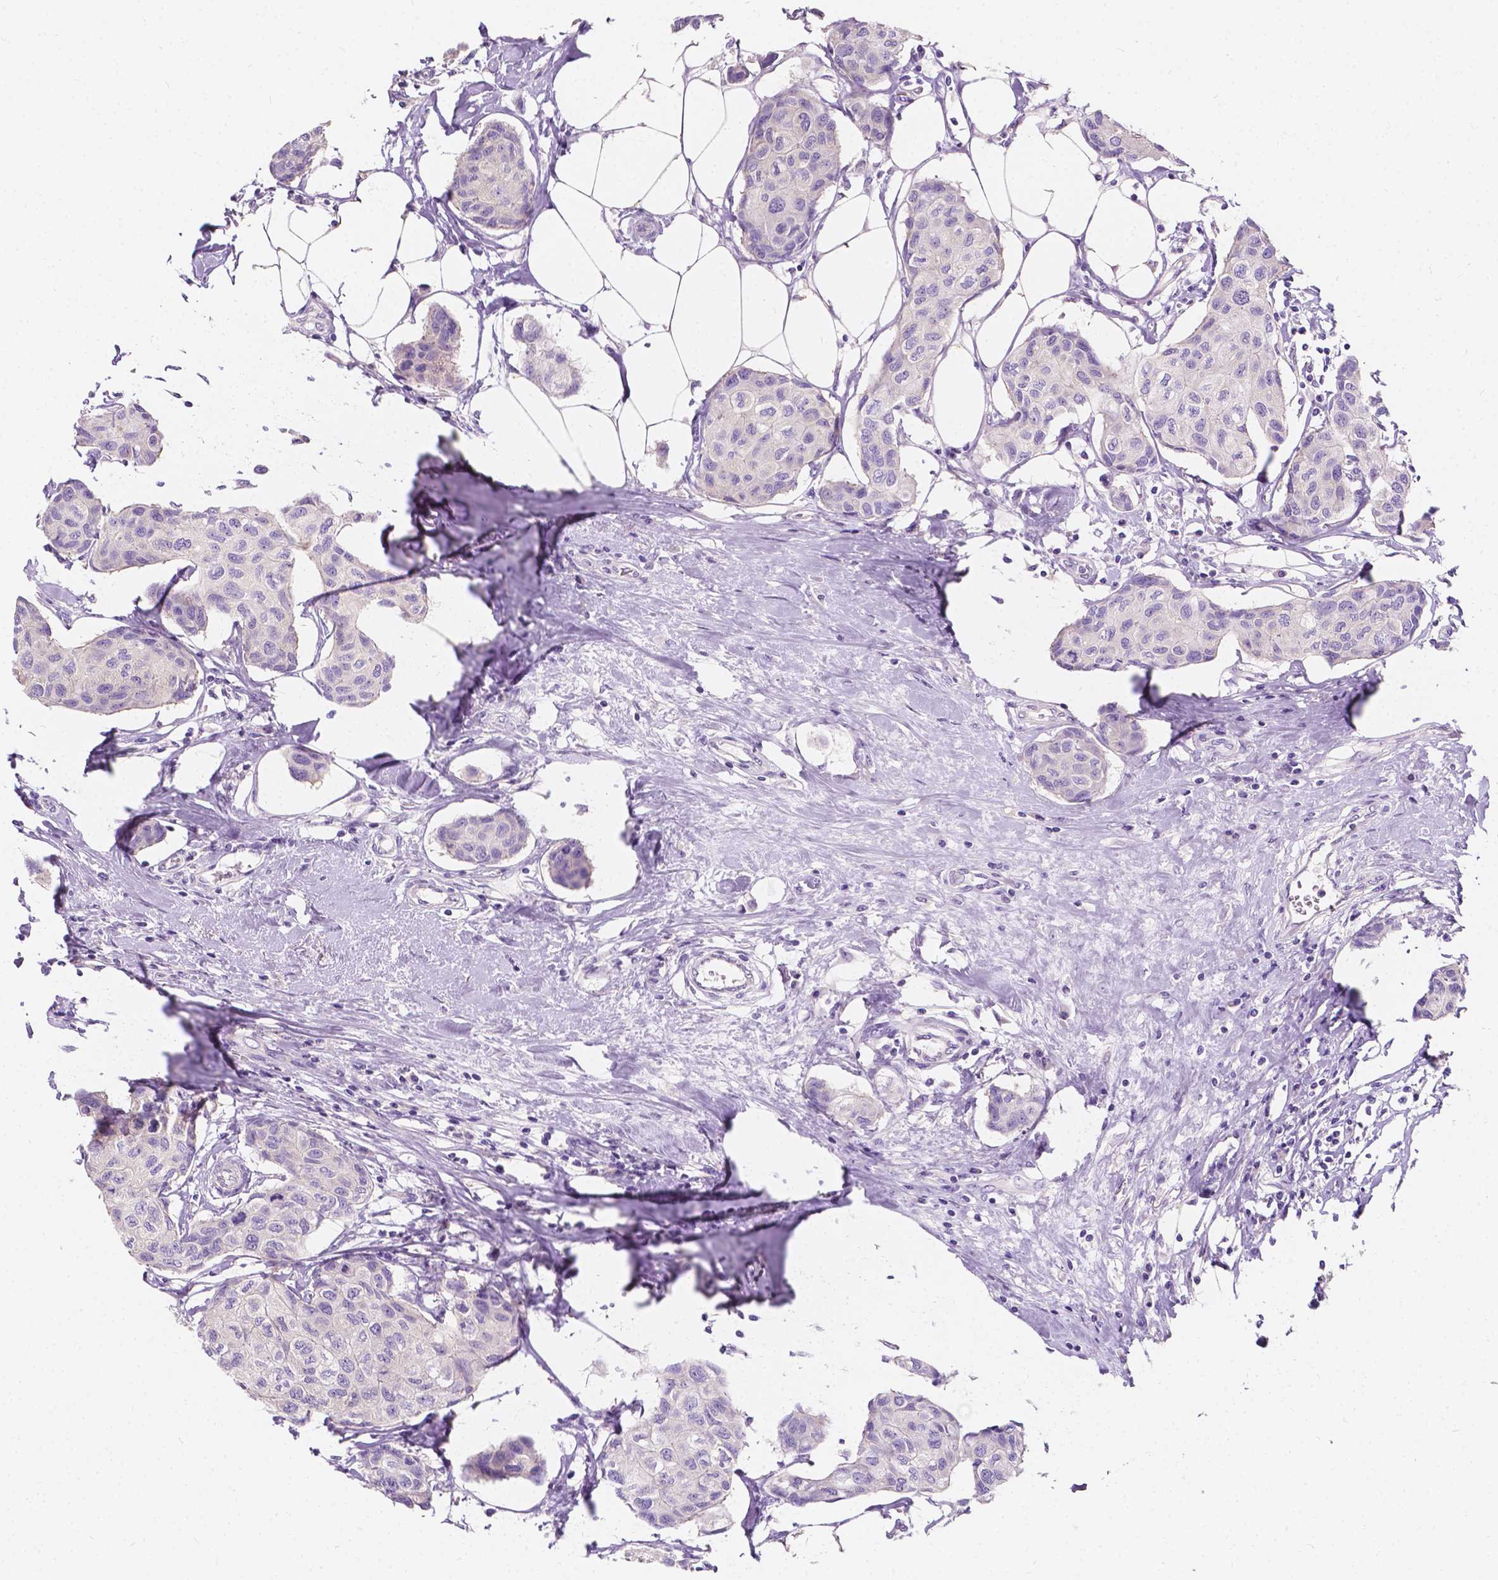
{"staining": {"intensity": "negative", "quantity": "none", "location": "none"}, "tissue": "breast cancer", "cell_type": "Tumor cells", "image_type": "cancer", "snomed": [{"axis": "morphology", "description": "Duct carcinoma"}, {"axis": "topography", "description": "Breast"}], "caption": "Tumor cells are negative for protein expression in human breast cancer (intraductal carcinoma).", "gene": "SIRT2", "patient": {"sex": "female", "age": 80}}